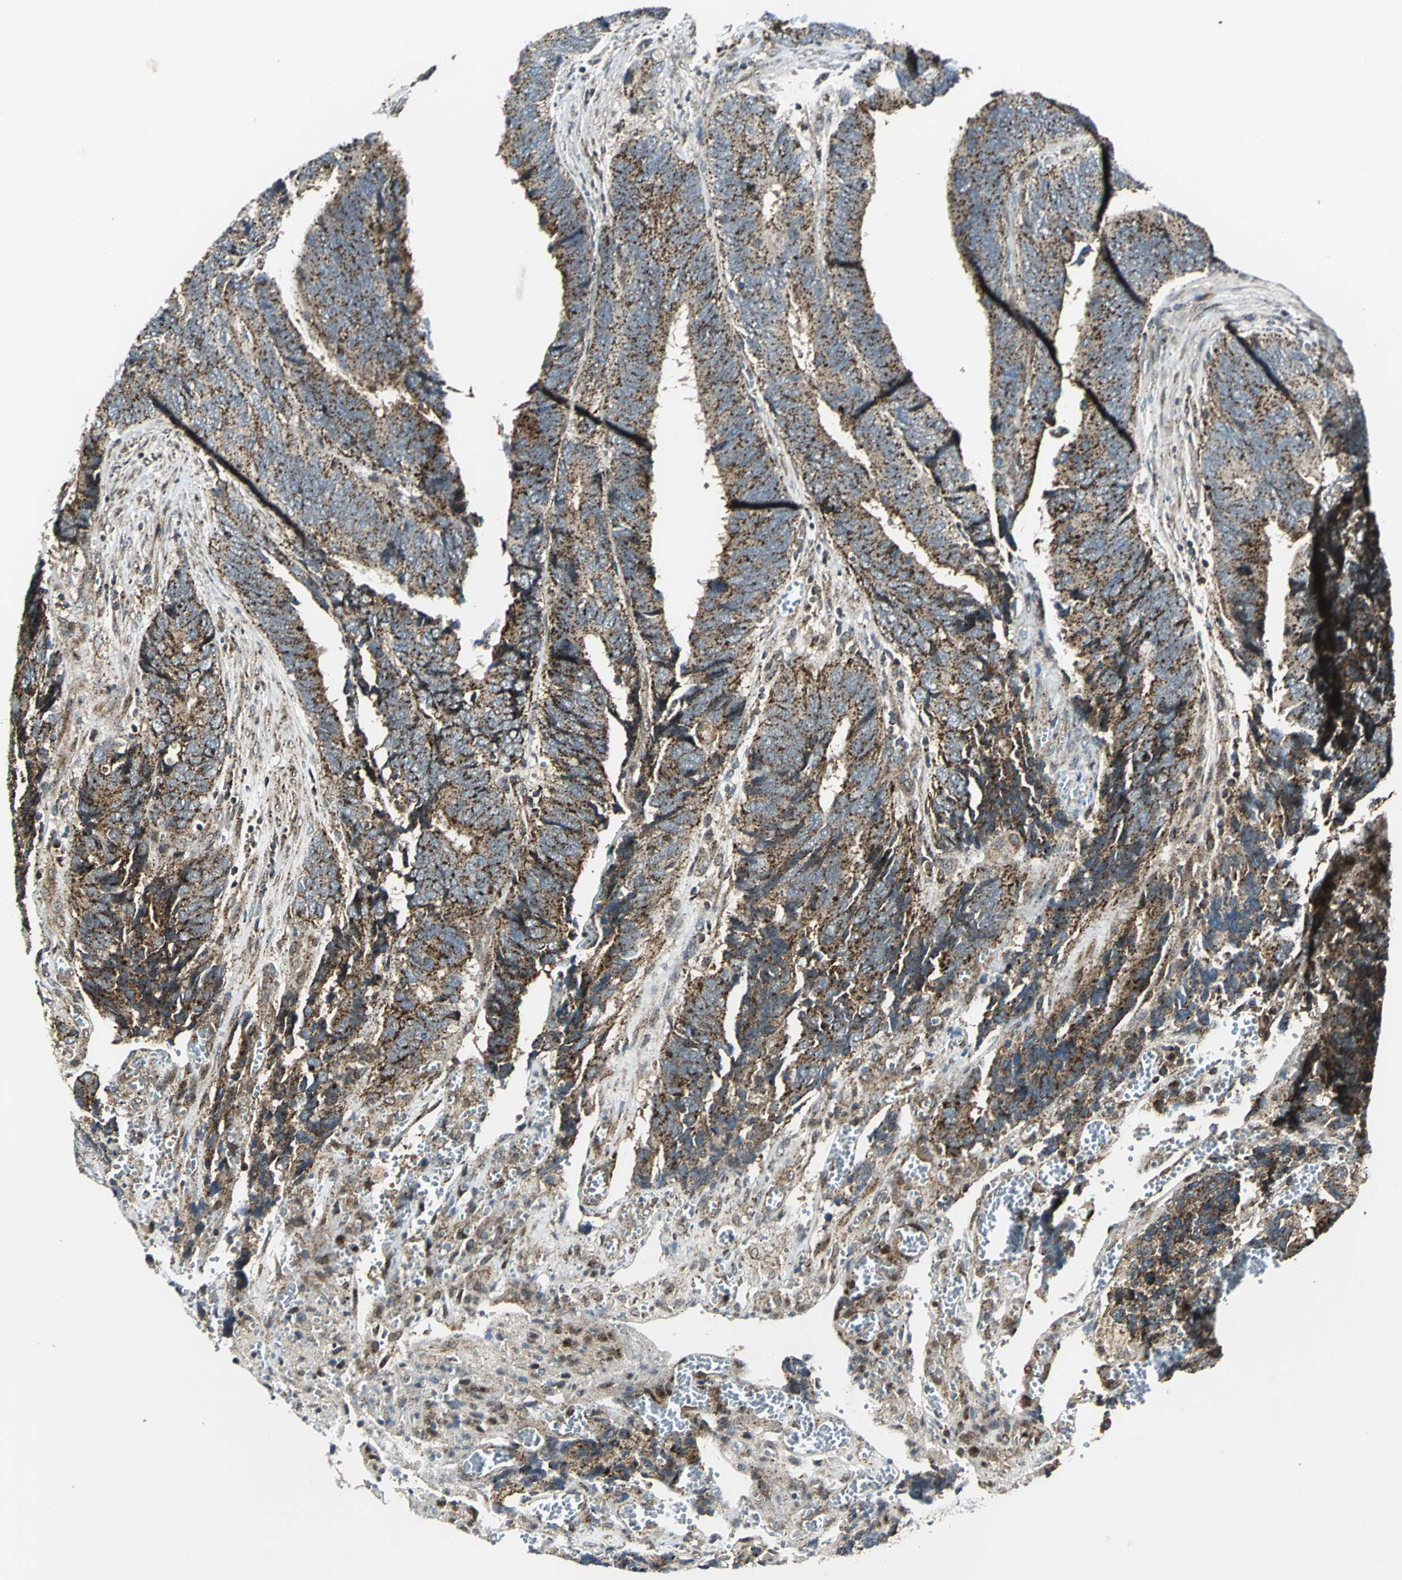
{"staining": {"intensity": "strong", "quantity": ">75%", "location": "cytoplasmic/membranous"}, "tissue": "colorectal cancer", "cell_type": "Tumor cells", "image_type": "cancer", "snomed": [{"axis": "morphology", "description": "Adenocarcinoma, NOS"}, {"axis": "topography", "description": "Colon"}], "caption": "A photomicrograph of colorectal adenocarcinoma stained for a protein displays strong cytoplasmic/membranous brown staining in tumor cells.", "gene": "ATP6V1A", "patient": {"sex": "male", "age": 72}}